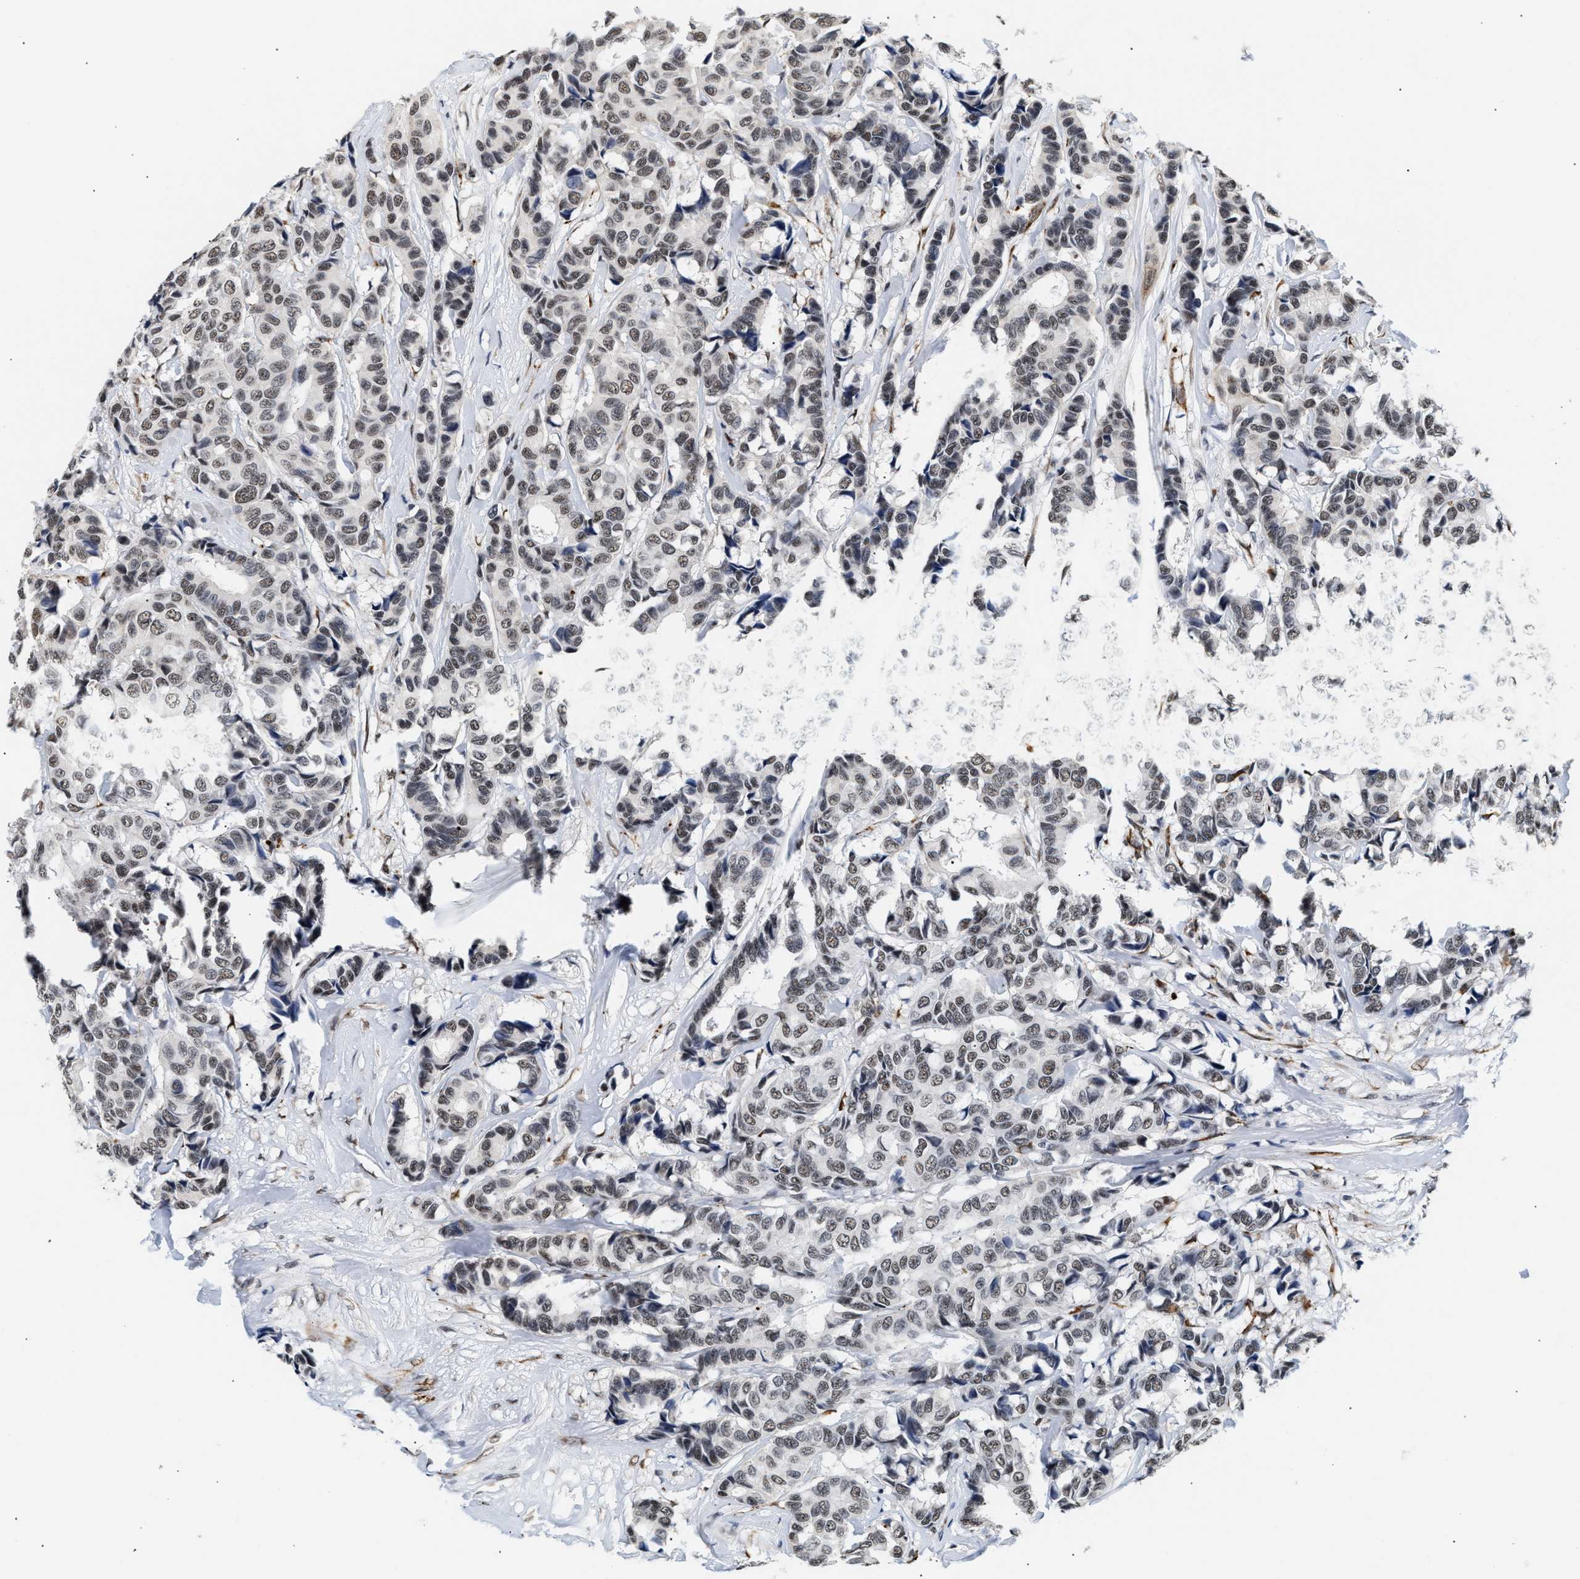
{"staining": {"intensity": "weak", "quantity": ">75%", "location": "nuclear"}, "tissue": "breast cancer", "cell_type": "Tumor cells", "image_type": "cancer", "snomed": [{"axis": "morphology", "description": "Duct carcinoma"}, {"axis": "topography", "description": "Breast"}], "caption": "High-power microscopy captured an immunohistochemistry (IHC) image of invasive ductal carcinoma (breast), revealing weak nuclear staining in about >75% of tumor cells.", "gene": "THOC1", "patient": {"sex": "female", "age": 87}}